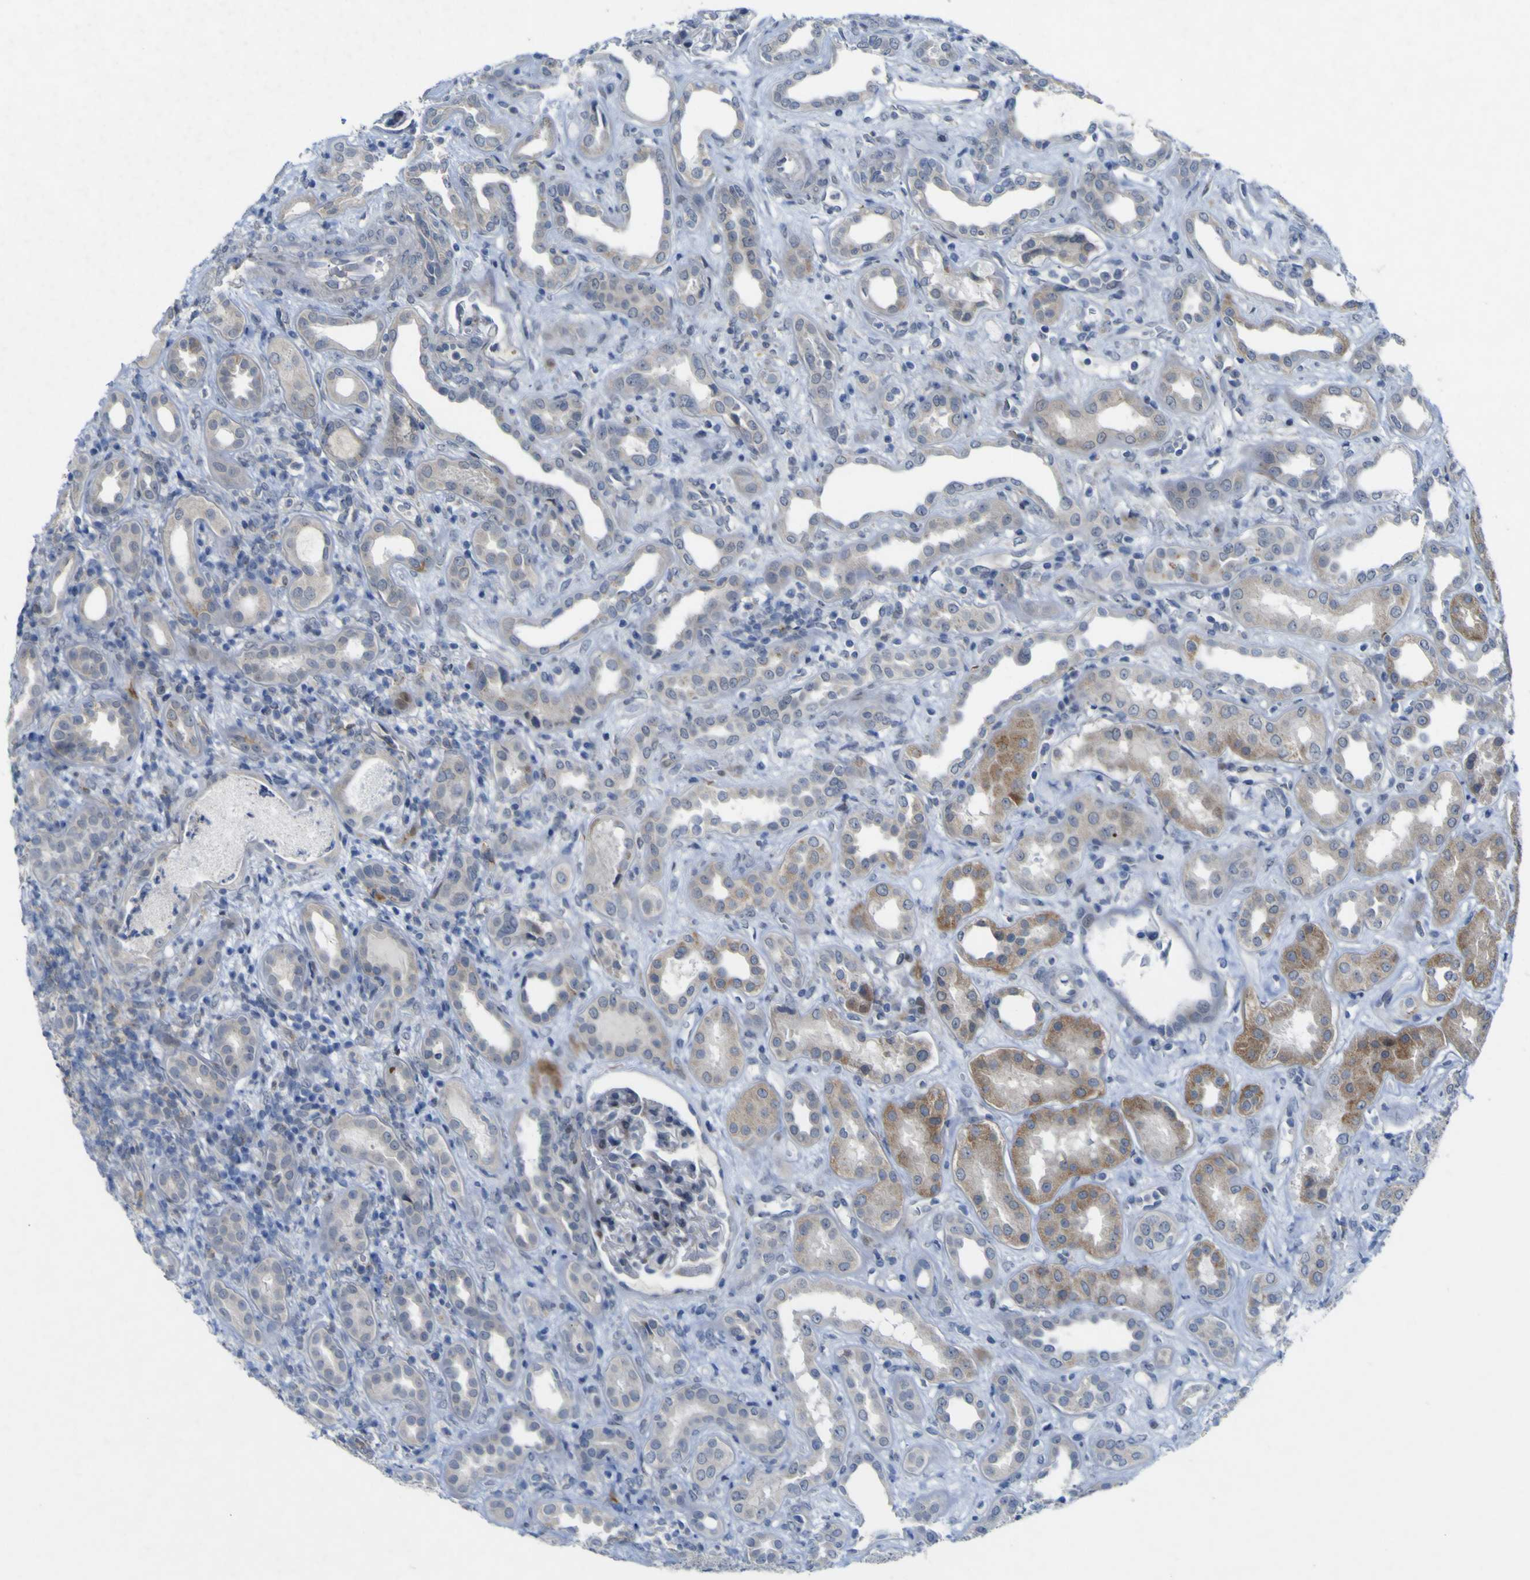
{"staining": {"intensity": "weak", "quantity": "<25%", "location": "cytoplasmic/membranous"}, "tissue": "kidney", "cell_type": "Cells in glomeruli", "image_type": "normal", "snomed": [{"axis": "morphology", "description": "Normal tissue, NOS"}, {"axis": "topography", "description": "Kidney"}], "caption": "Image shows no protein positivity in cells in glomeruli of unremarkable kidney. (DAB (3,3'-diaminobenzidine) immunohistochemistry visualized using brightfield microscopy, high magnification).", "gene": "NAV1", "patient": {"sex": "male", "age": 59}}